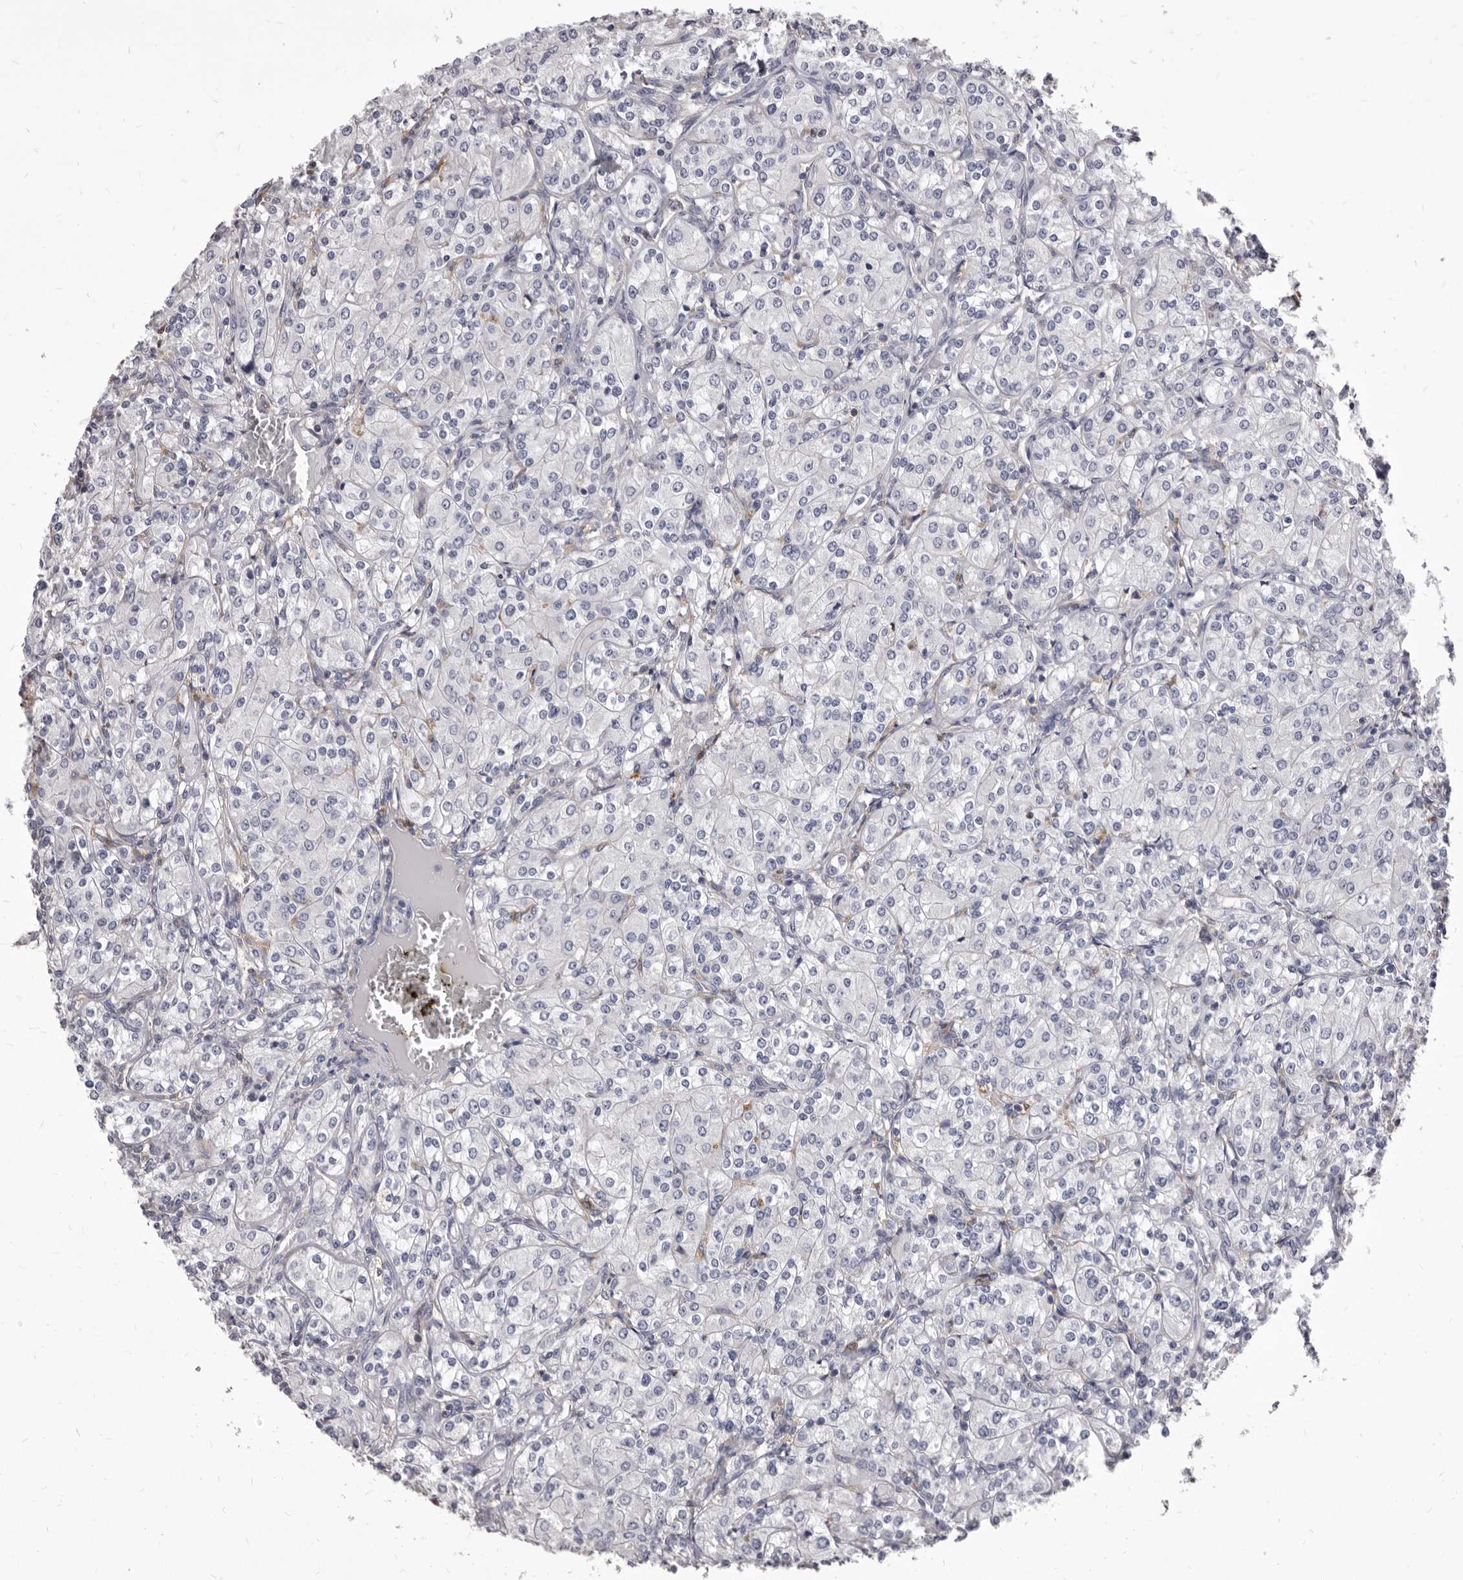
{"staining": {"intensity": "negative", "quantity": "none", "location": "none"}, "tissue": "renal cancer", "cell_type": "Tumor cells", "image_type": "cancer", "snomed": [{"axis": "morphology", "description": "Adenocarcinoma, NOS"}, {"axis": "topography", "description": "Kidney"}], "caption": "Human renal cancer stained for a protein using IHC reveals no positivity in tumor cells.", "gene": "NIBAN1", "patient": {"sex": "male", "age": 77}}